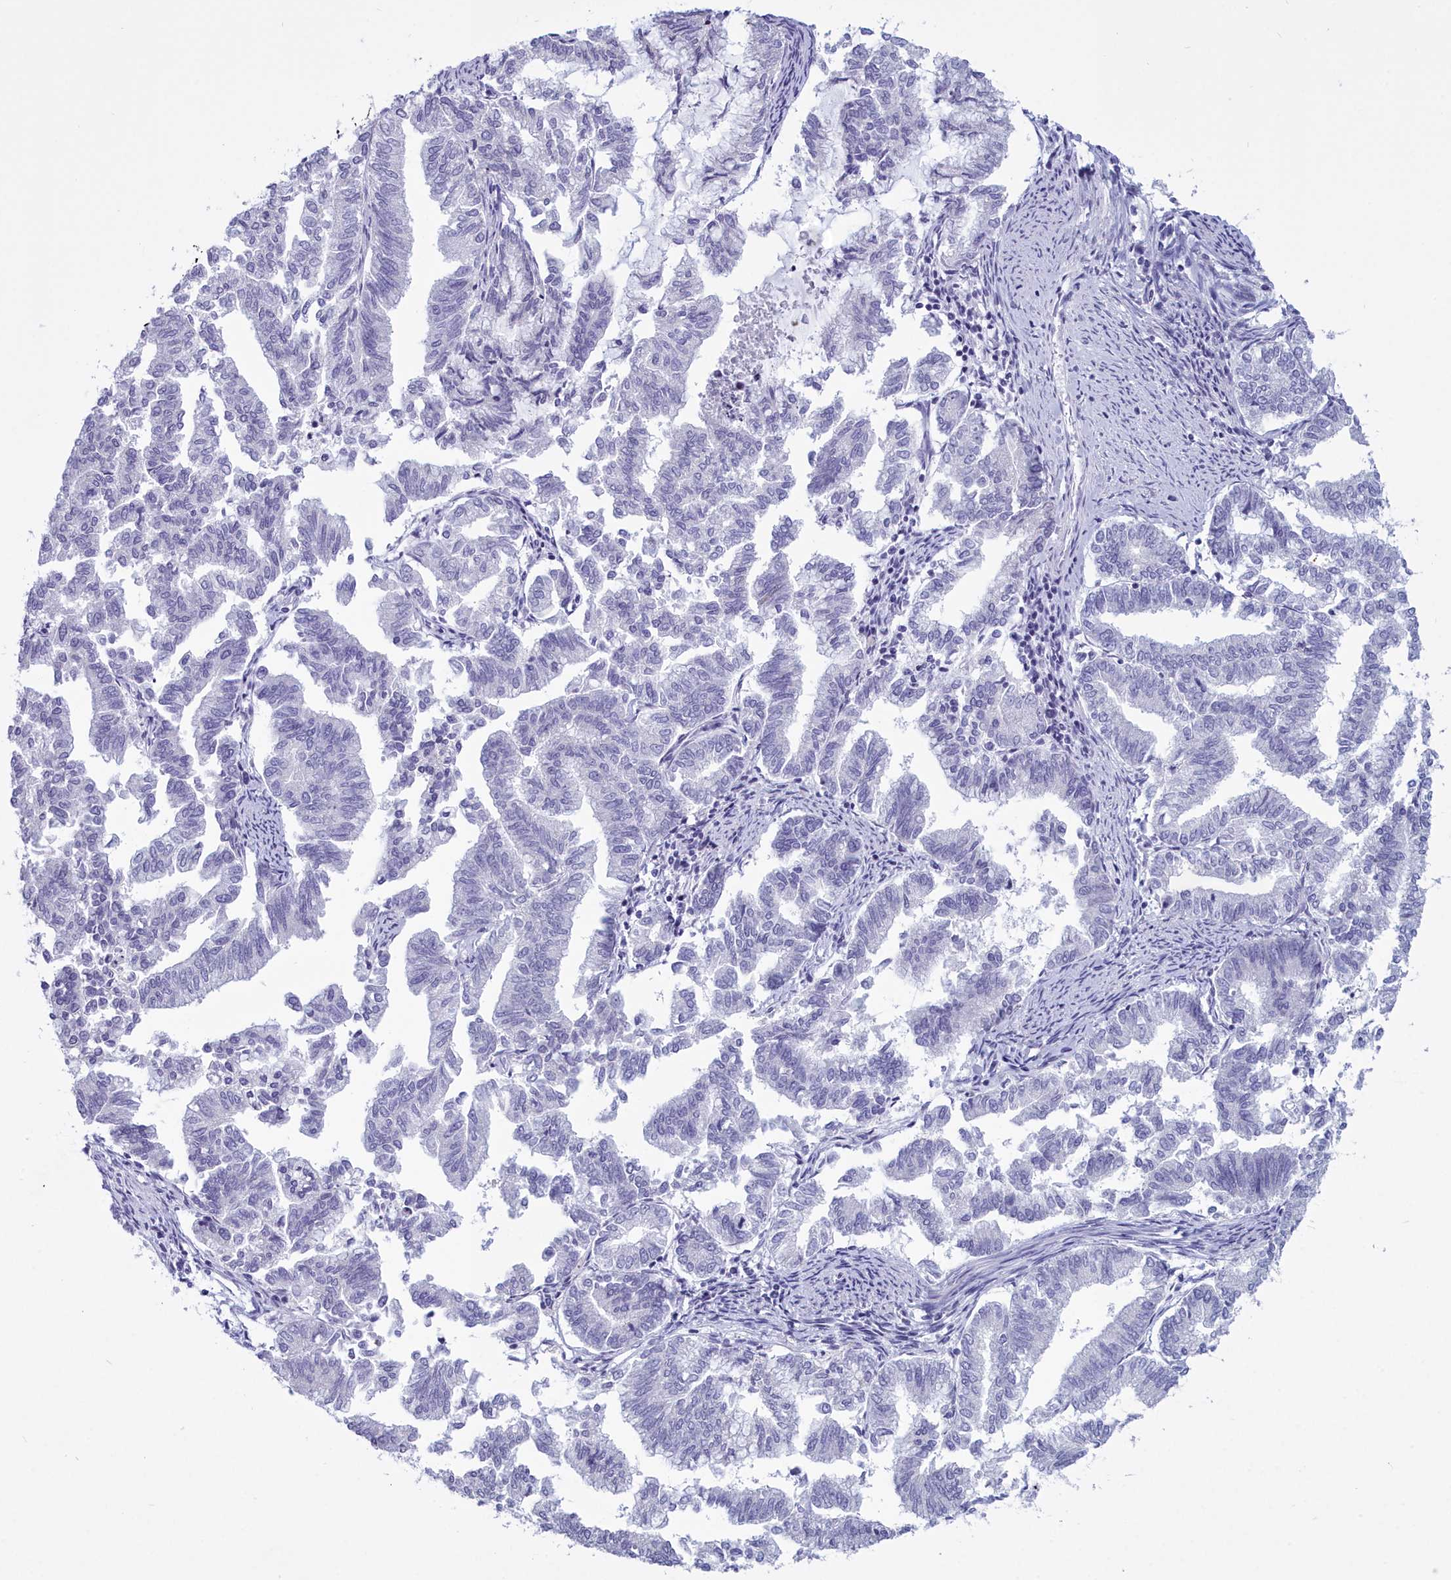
{"staining": {"intensity": "negative", "quantity": "none", "location": "none"}, "tissue": "endometrial cancer", "cell_type": "Tumor cells", "image_type": "cancer", "snomed": [{"axis": "morphology", "description": "Adenocarcinoma, NOS"}, {"axis": "topography", "description": "Endometrium"}], "caption": "Protein analysis of endometrial cancer shows no significant expression in tumor cells.", "gene": "MAP6", "patient": {"sex": "female", "age": 79}}